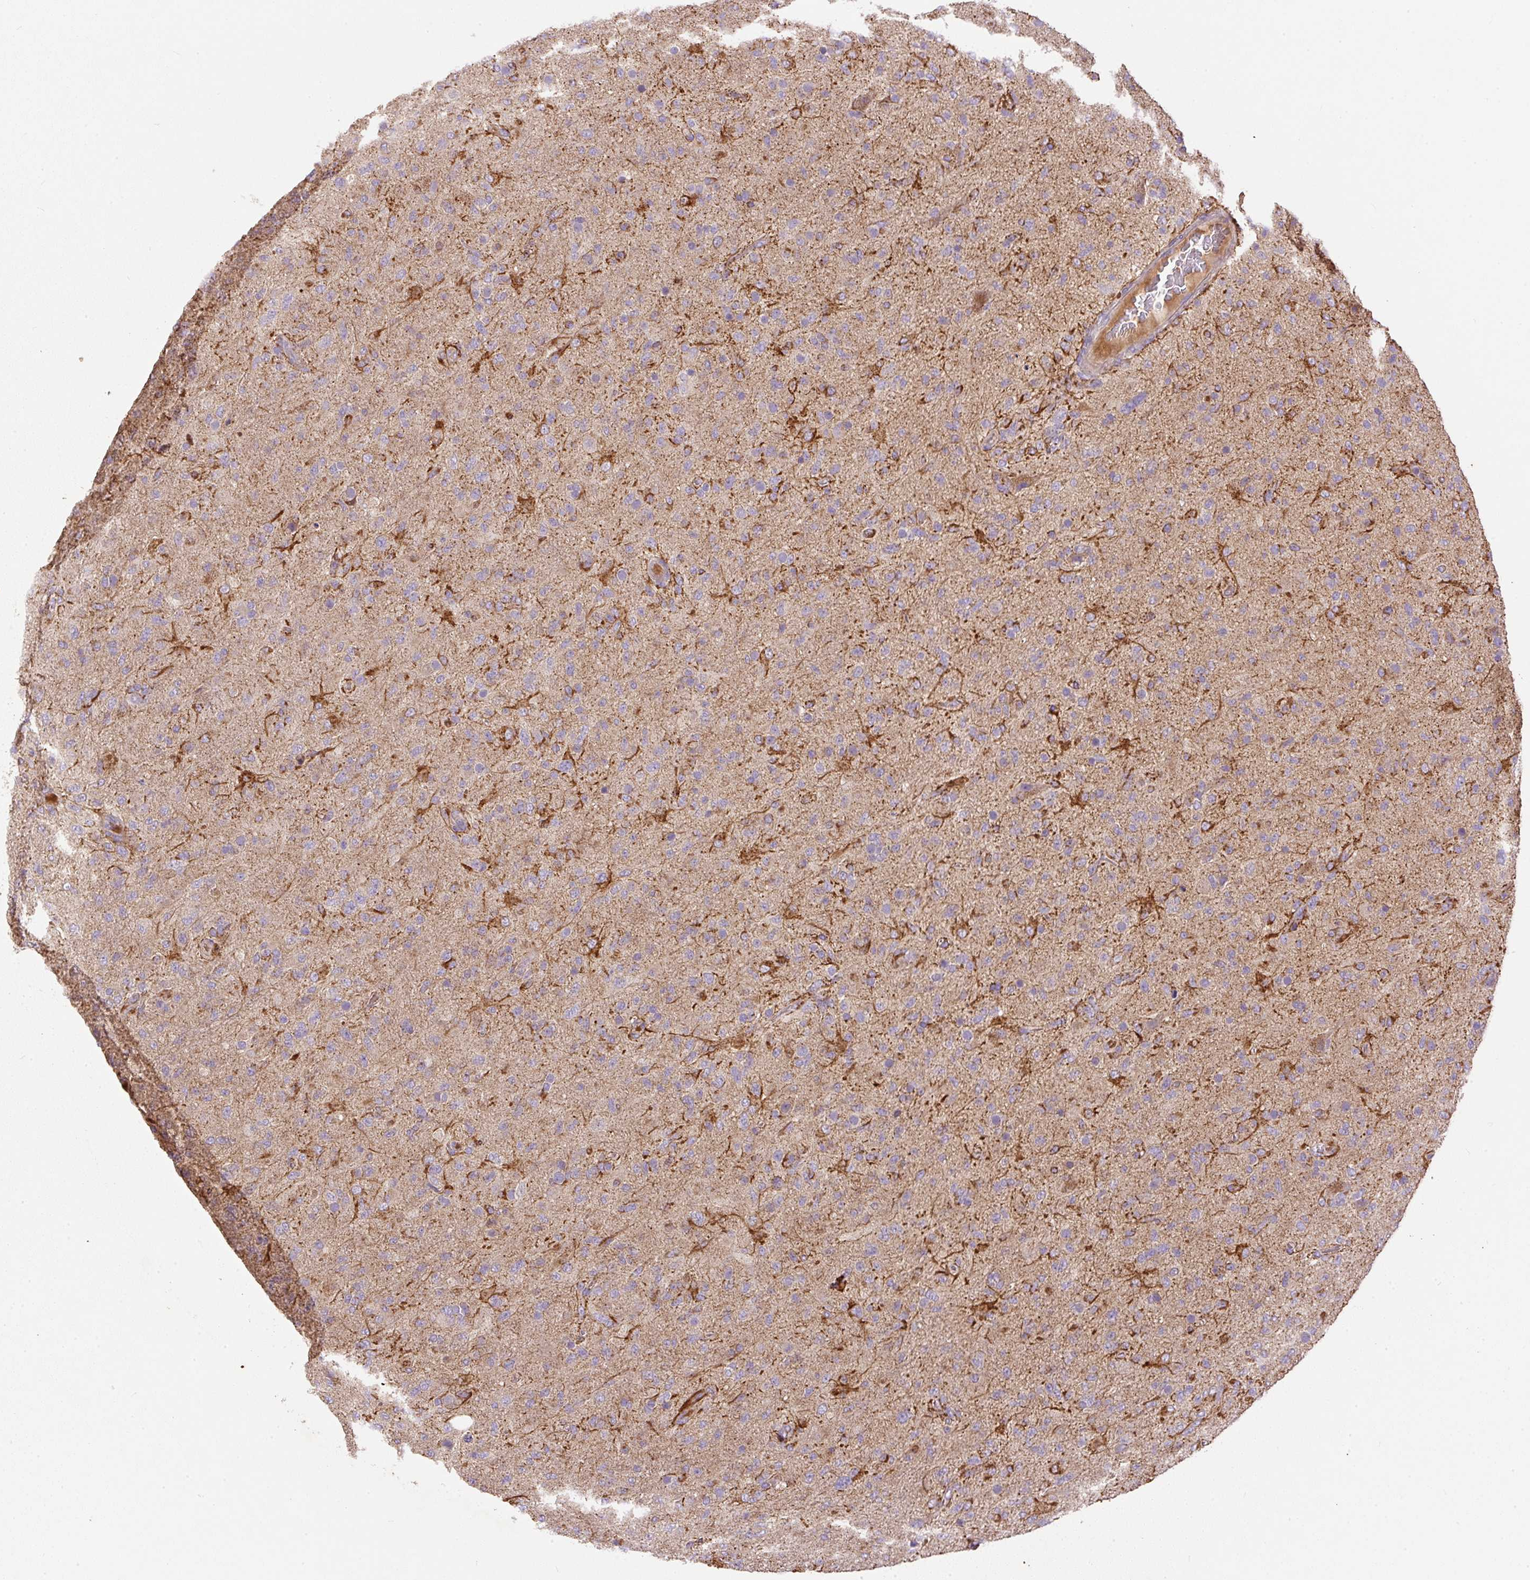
{"staining": {"intensity": "moderate", "quantity": "<25%", "location": "cytoplasmic/membranous"}, "tissue": "glioma", "cell_type": "Tumor cells", "image_type": "cancer", "snomed": [{"axis": "morphology", "description": "Glioma, malignant, Low grade"}, {"axis": "topography", "description": "Brain"}], "caption": "Moderate cytoplasmic/membranous protein staining is present in approximately <25% of tumor cells in malignant low-grade glioma.", "gene": "DAPK1", "patient": {"sex": "male", "age": 65}}